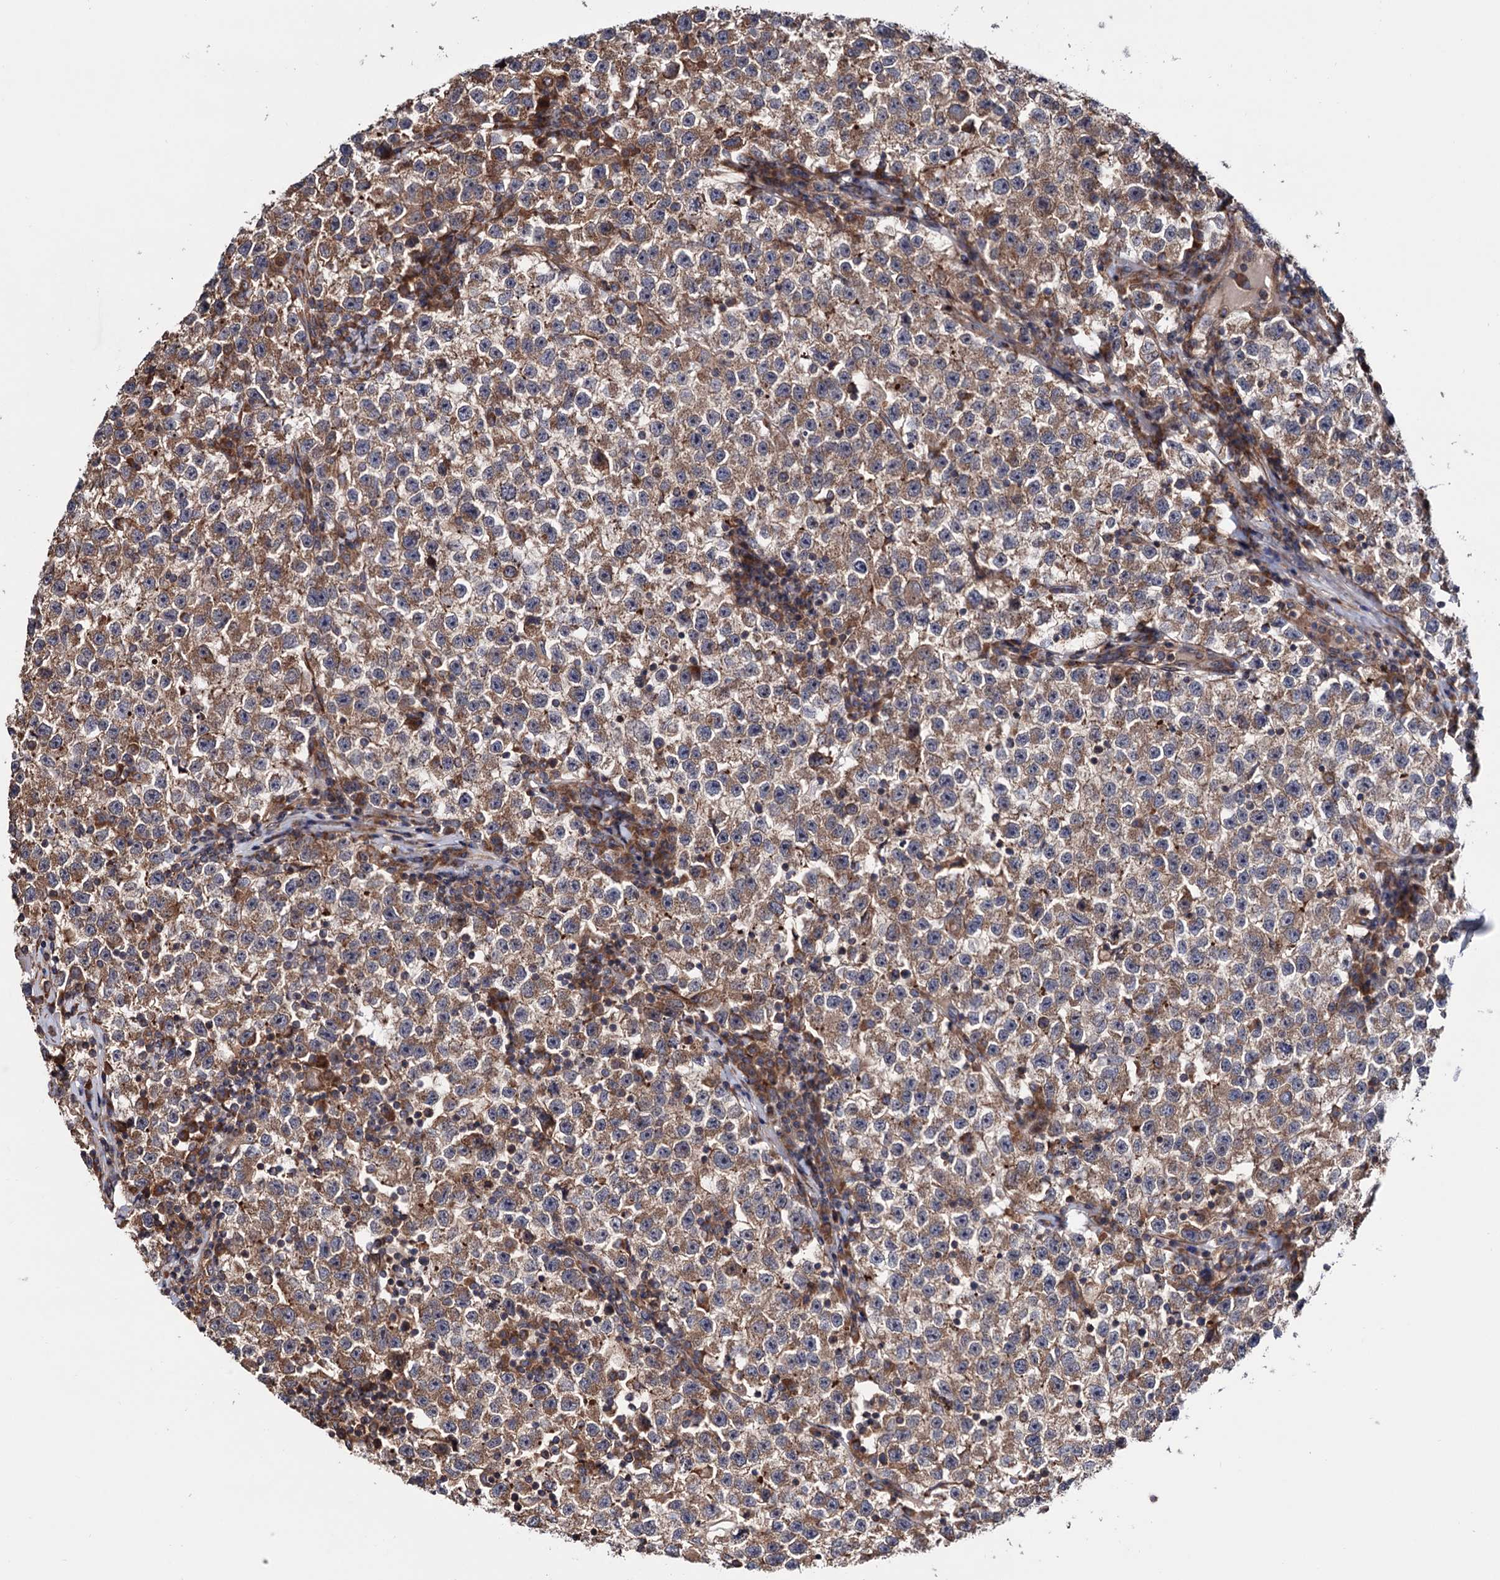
{"staining": {"intensity": "moderate", "quantity": ">75%", "location": "cytoplasmic/membranous"}, "tissue": "testis cancer", "cell_type": "Tumor cells", "image_type": "cancer", "snomed": [{"axis": "morphology", "description": "Seminoma, NOS"}, {"axis": "topography", "description": "Testis"}], "caption": "DAB (3,3'-diaminobenzidine) immunohistochemical staining of human testis cancer demonstrates moderate cytoplasmic/membranous protein staining in about >75% of tumor cells.", "gene": "FERMT2", "patient": {"sex": "male", "age": 22}}